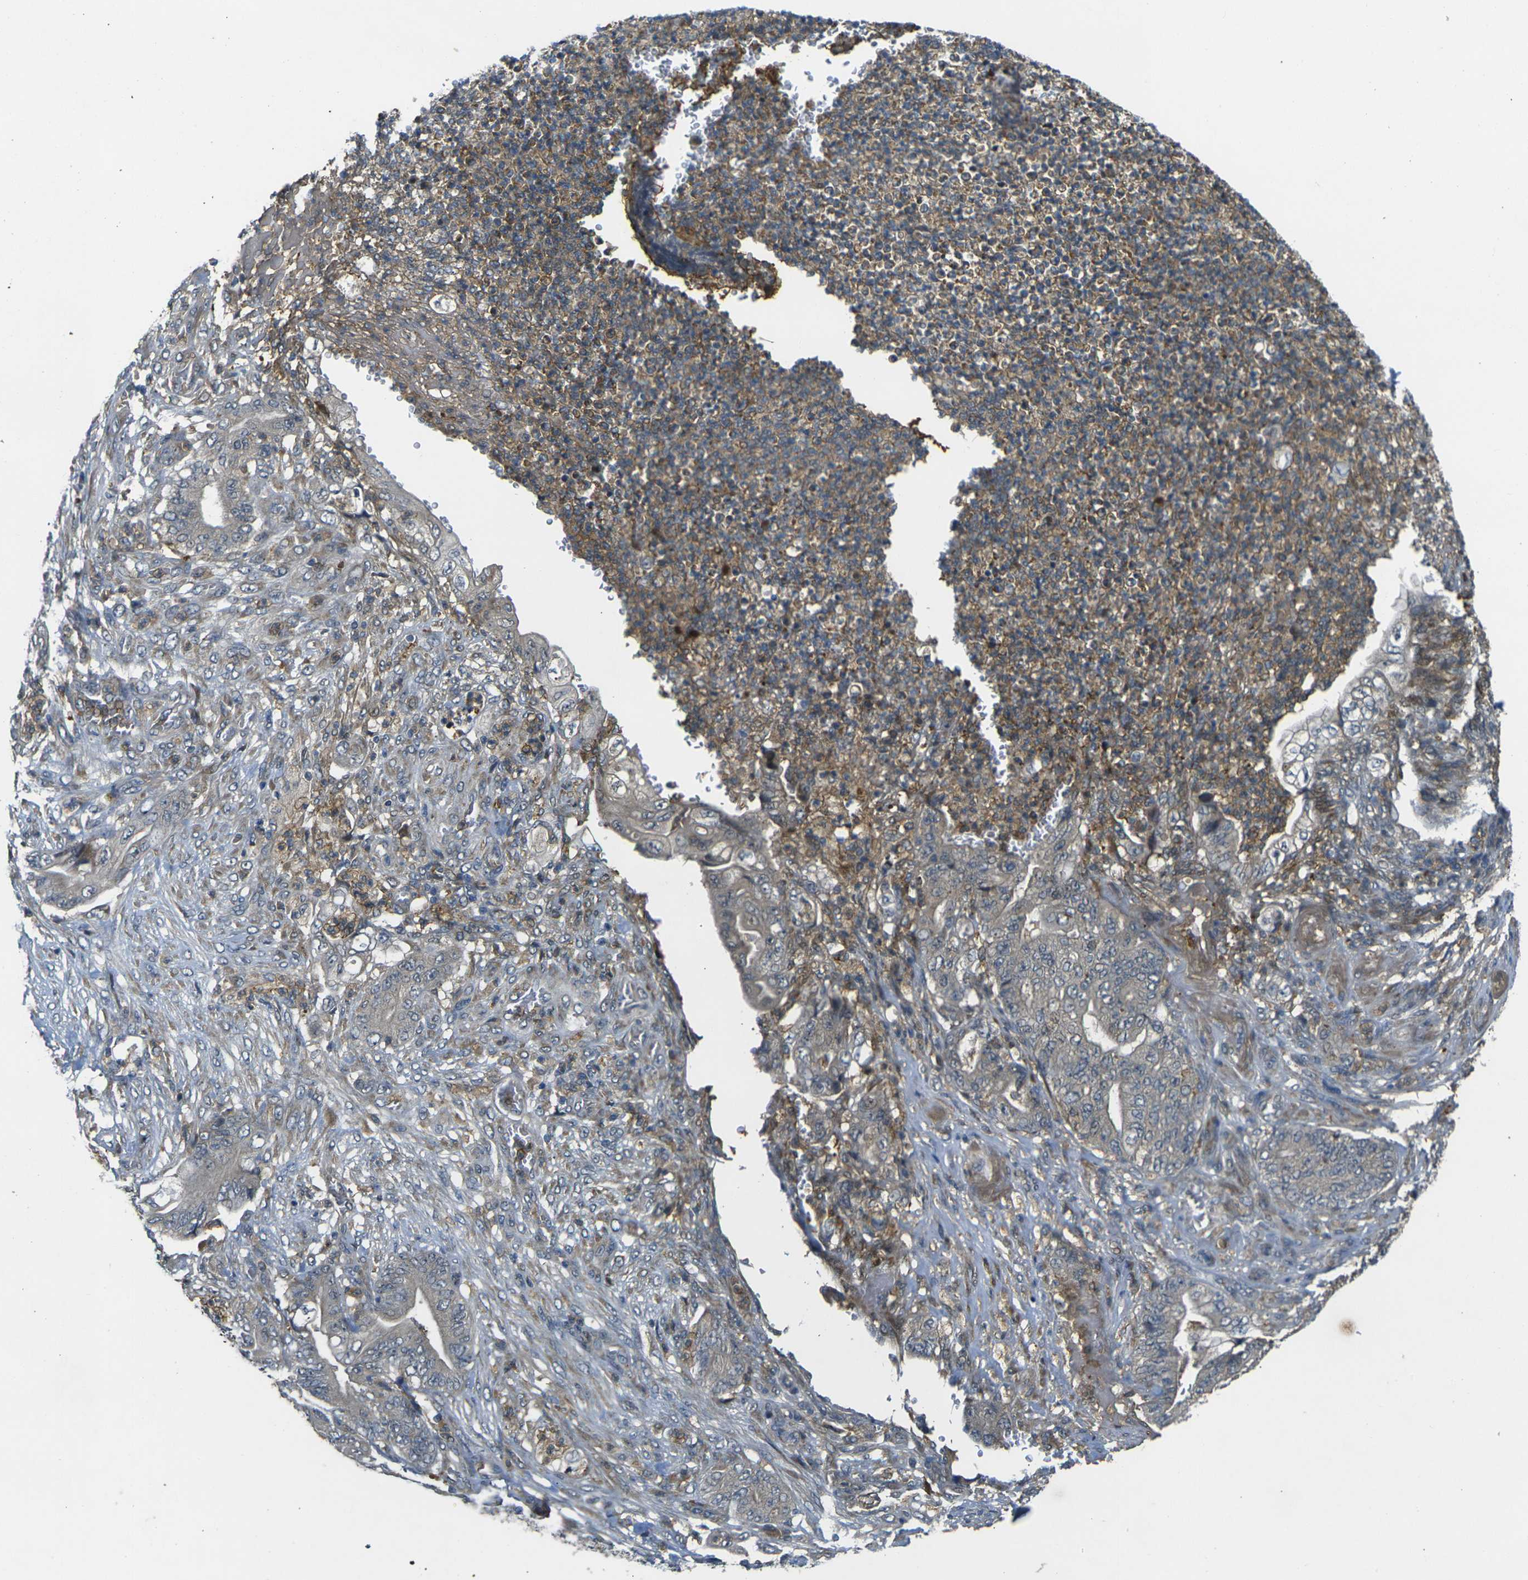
{"staining": {"intensity": "weak", "quantity": "<25%", "location": "cytoplasmic/membranous"}, "tissue": "stomach cancer", "cell_type": "Tumor cells", "image_type": "cancer", "snomed": [{"axis": "morphology", "description": "Adenocarcinoma, NOS"}, {"axis": "topography", "description": "Stomach"}], "caption": "IHC micrograph of neoplastic tissue: stomach cancer (adenocarcinoma) stained with DAB demonstrates no significant protein positivity in tumor cells.", "gene": "PIGL", "patient": {"sex": "female", "age": 73}}